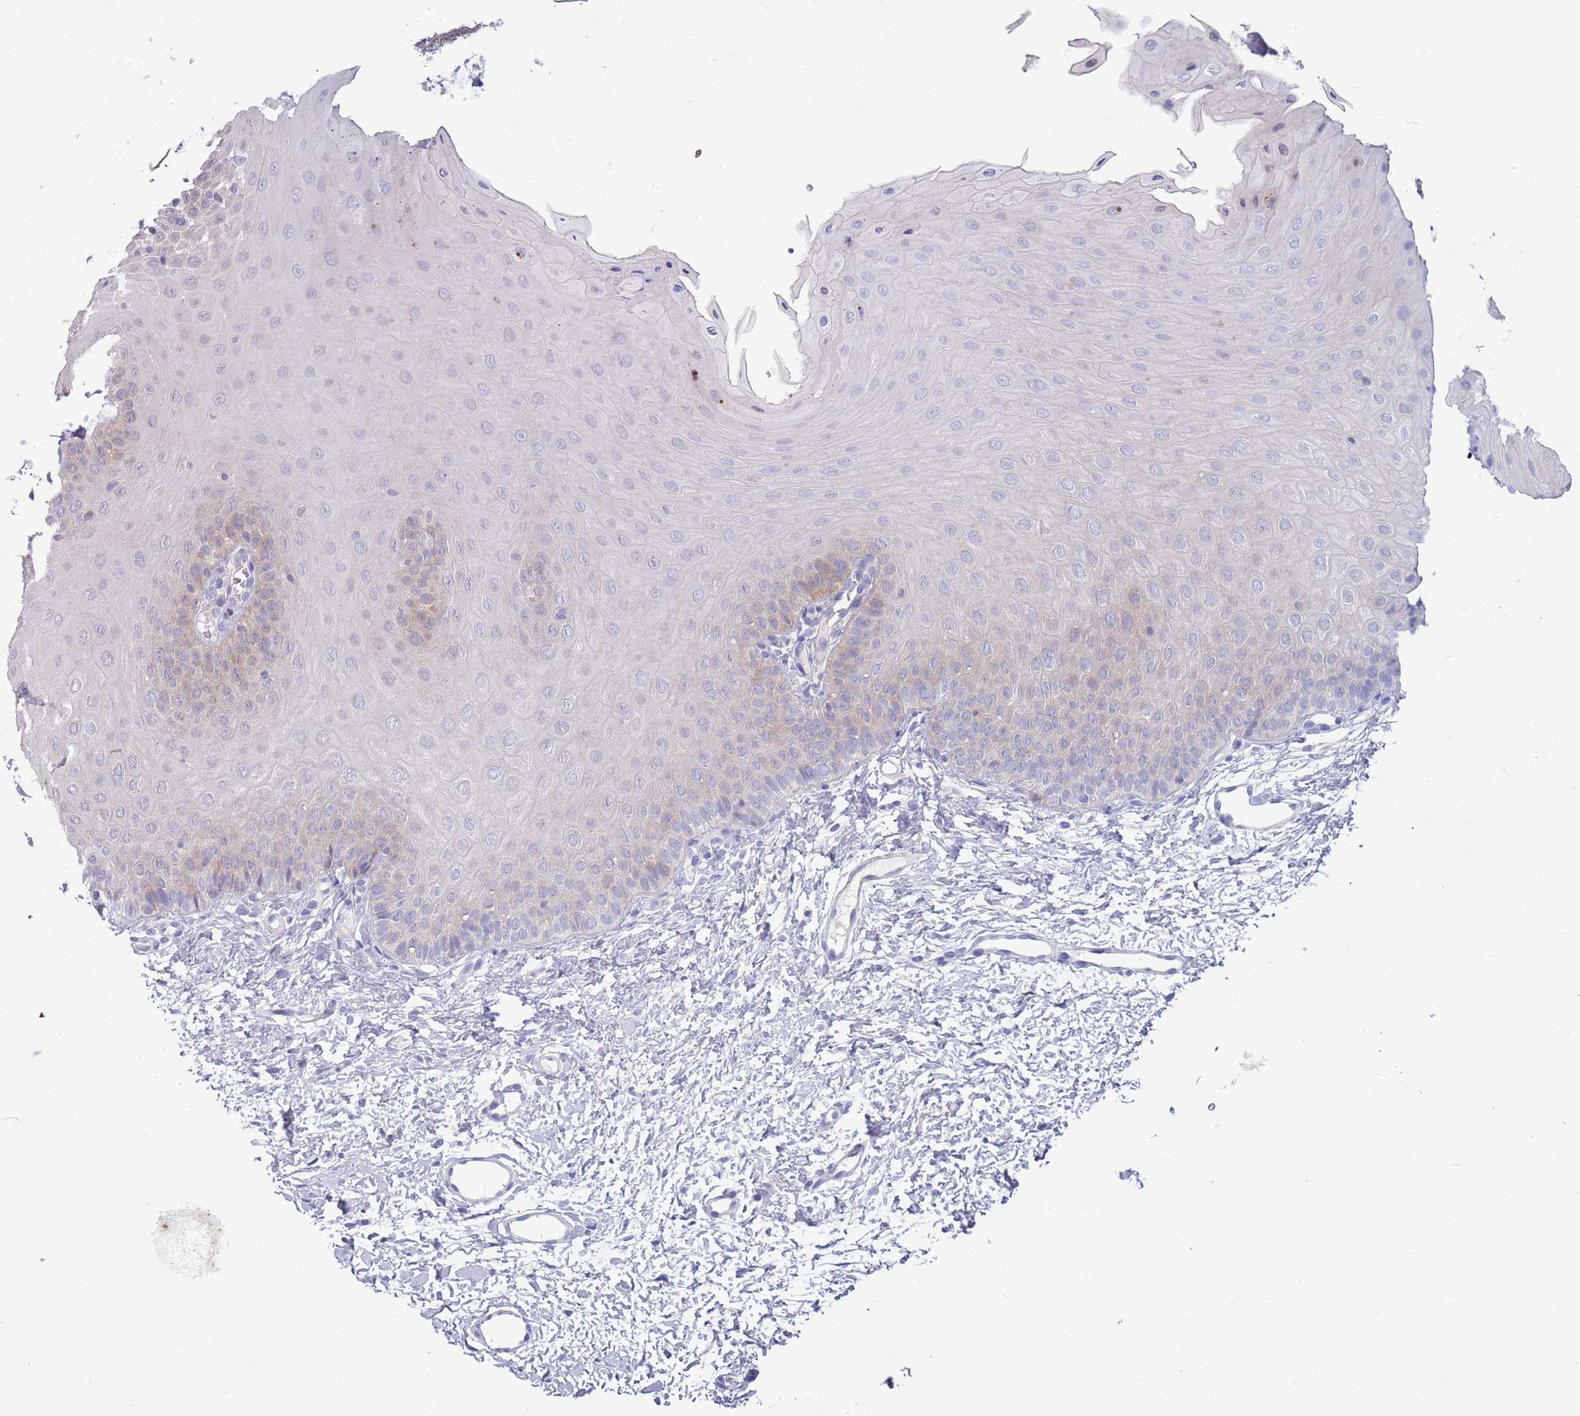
{"staining": {"intensity": "weak", "quantity": "25%-75%", "location": "cytoplasmic/membranous"}, "tissue": "oral mucosa", "cell_type": "Squamous epithelial cells", "image_type": "normal", "snomed": [{"axis": "morphology", "description": "Normal tissue, NOS"}, {"axis": "topography", "description": "Oral tissue"}], "caption": "Oral mucosa stained for a protein reveals weak cytoplasmic/membranous positivity in squamous epithelial cells.", "gene": "CLNS1A", "patient": {"sex": "female", "age": 68}}